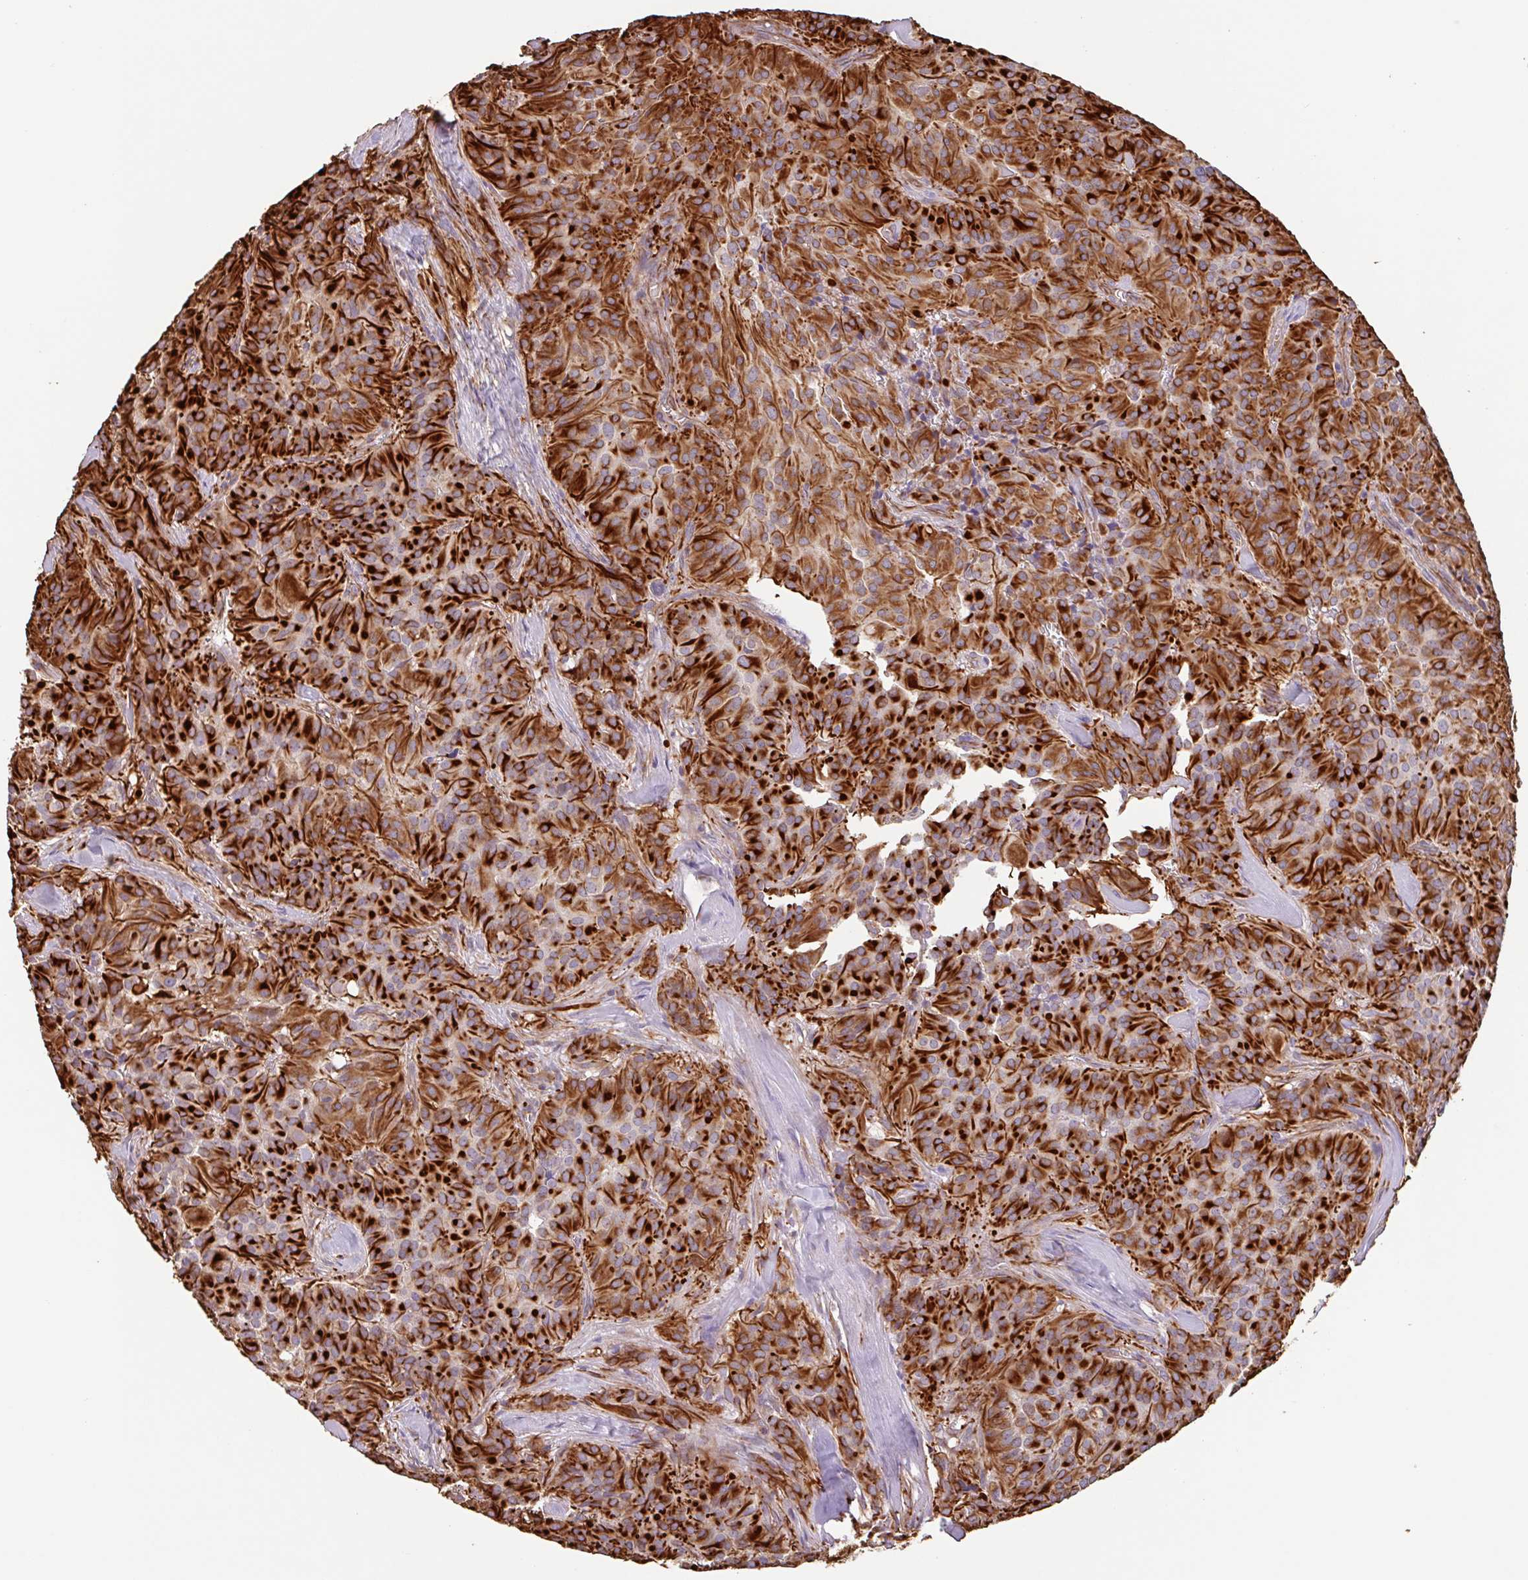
{"staining": {"intensity": "strong", "quantity": ">75%", "location": "cytoplasmic/membranous"}, "tissue": "glioma", "cell_type": "Tumor cells", "image_type": "cancer", "snomed": [{"axis": "morphology", "description": "Glioma, malignant, Low grade"}, {"axis": "topography", "description": "Brain"}], "caption": "Protein analysis of low-grade glioma (malignant) tissue reveals strong cytoplasmic/membranous staining in approximately >75% of tumor cells.", "gene": "ZNF790", "patient": {"sex": "male", "age": 42}}